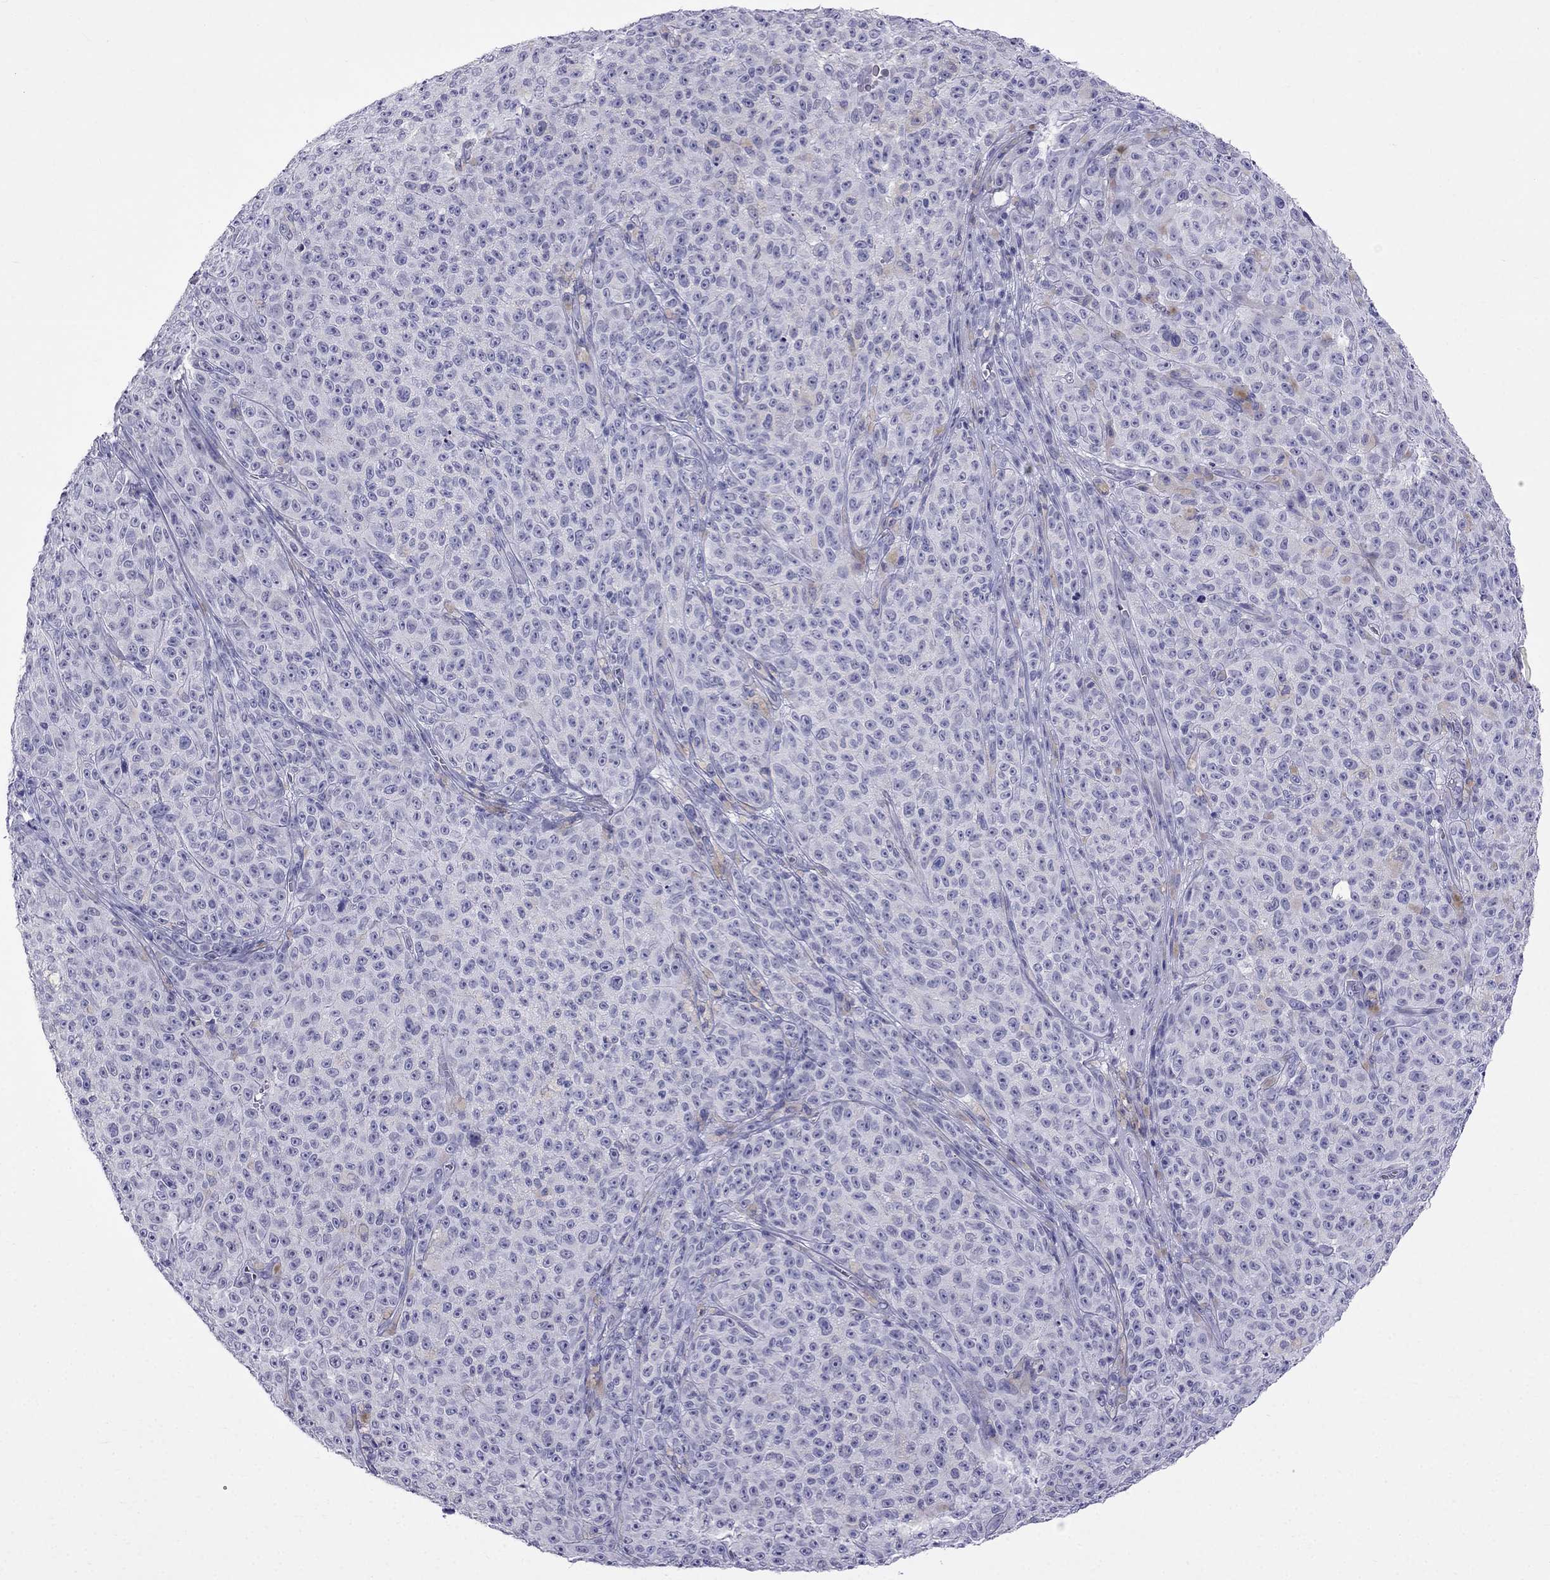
{"staining": {"intensity": "negative", "quantity": "none", "location": "none"}, "tissue": "melanoma", "cell_type": "Tumor cells", "image_type": "cancer", "snomed": [{"axis": "morphology", "description": "Malignant melanoma, NOS"}, {"axis": "topography", "description": "Skin"}], "caption": "Photomicrograph shows no protein expression in tumor cells of malignant melanoma tissue.", "gene": "MGP", "patient": {"sex": "female", "age": 82}}